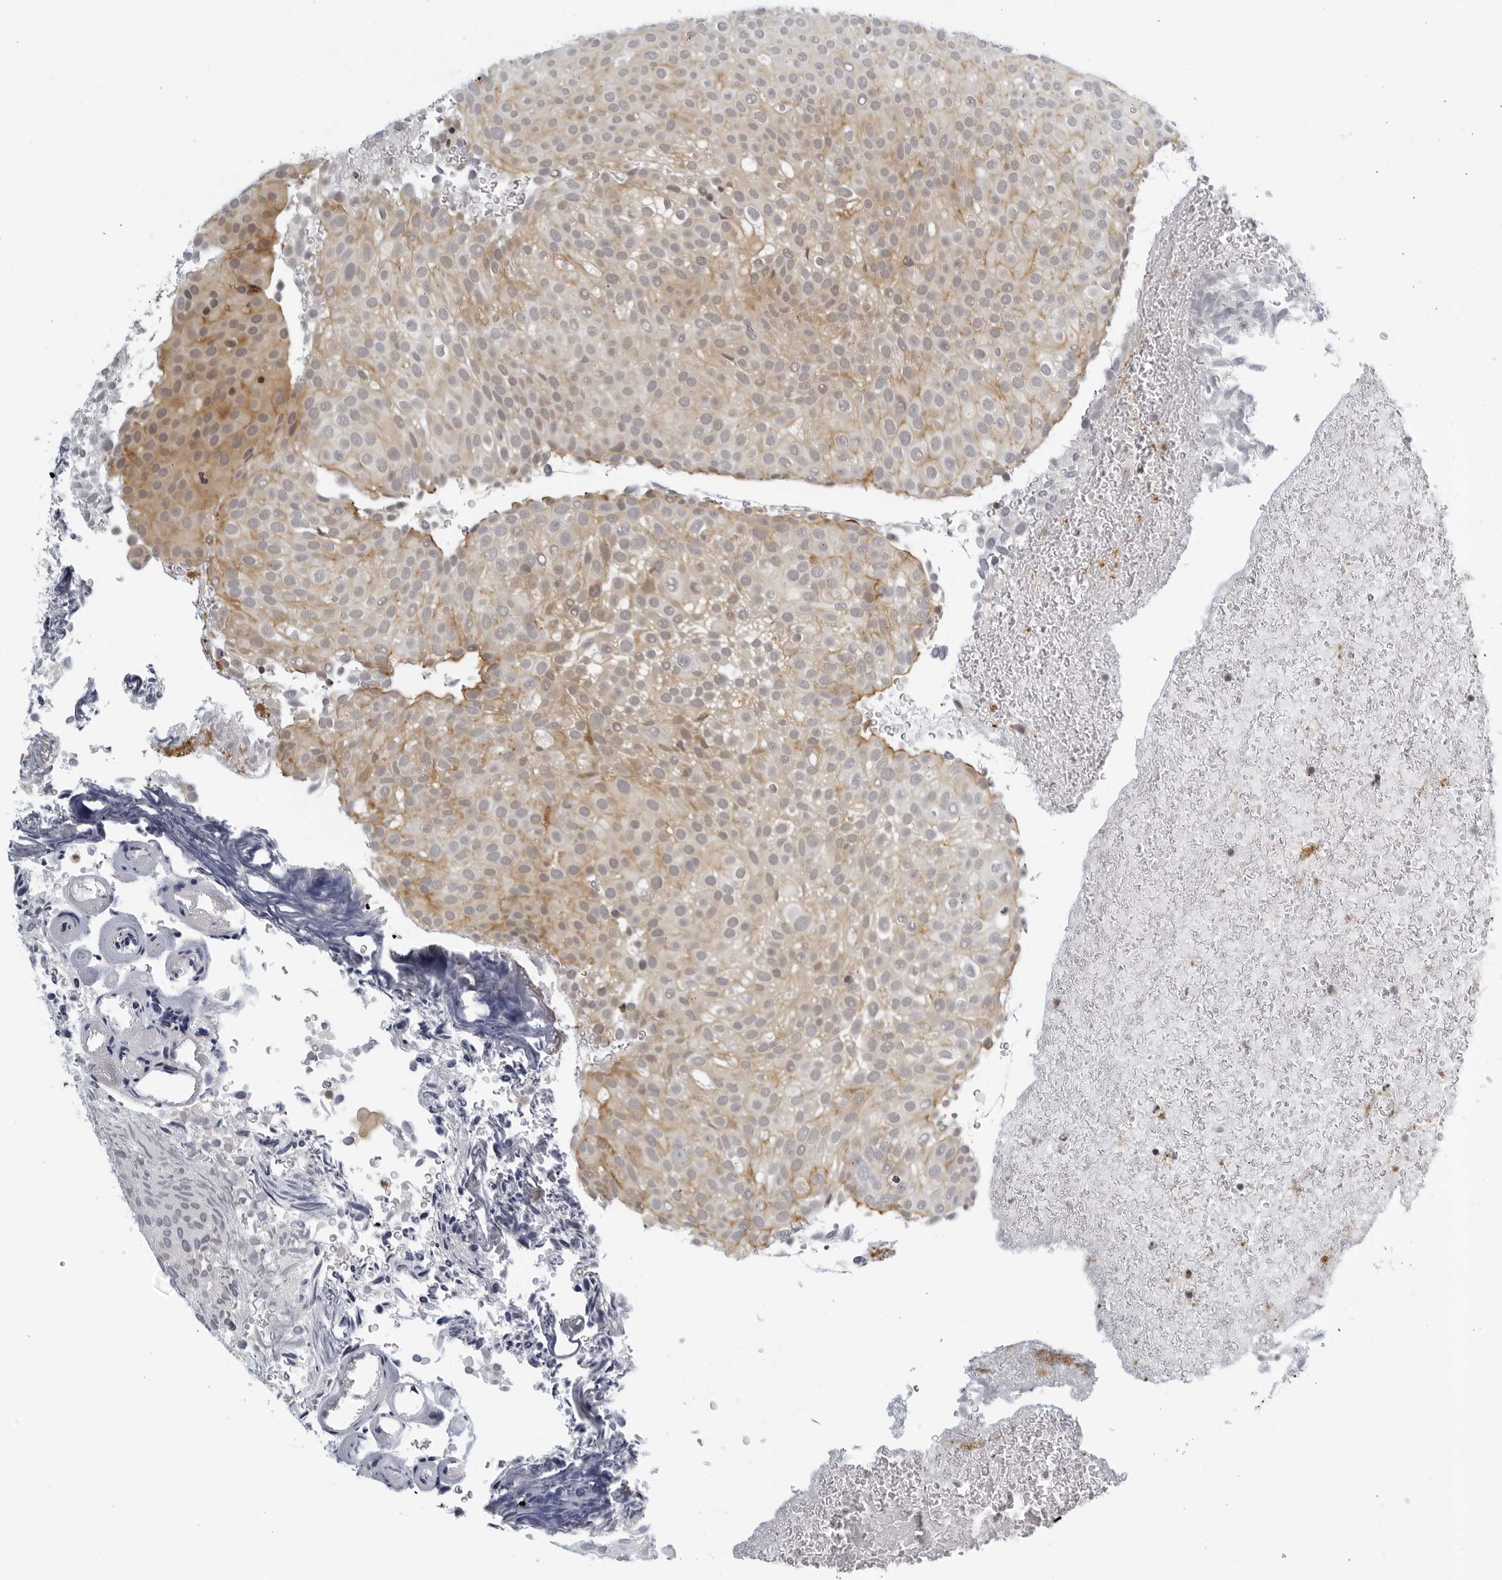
{"staining": {"intensity": "weak", "quantity": "25%-75%", "location": "cytoplasmic/membranous"}, "tissue": "urothelial cancer", "cell_type": "Tumor cells", "image_type": "cancer", "snomed": [{"axis": "morphology", "description": "Urothelial carcinoma, Low grade"}, {"axis": "topography", "description": "Urinary bladder"}], "caption": "This image displays immunohistochemistry (IHC) staining of human urothelial cancer, with low weak cytoplasmic/membranous staining in approximately 25%-75% of tumor cells.", "gene": "SERTAD4", "patient": {"sex": "male", "age": 78}}